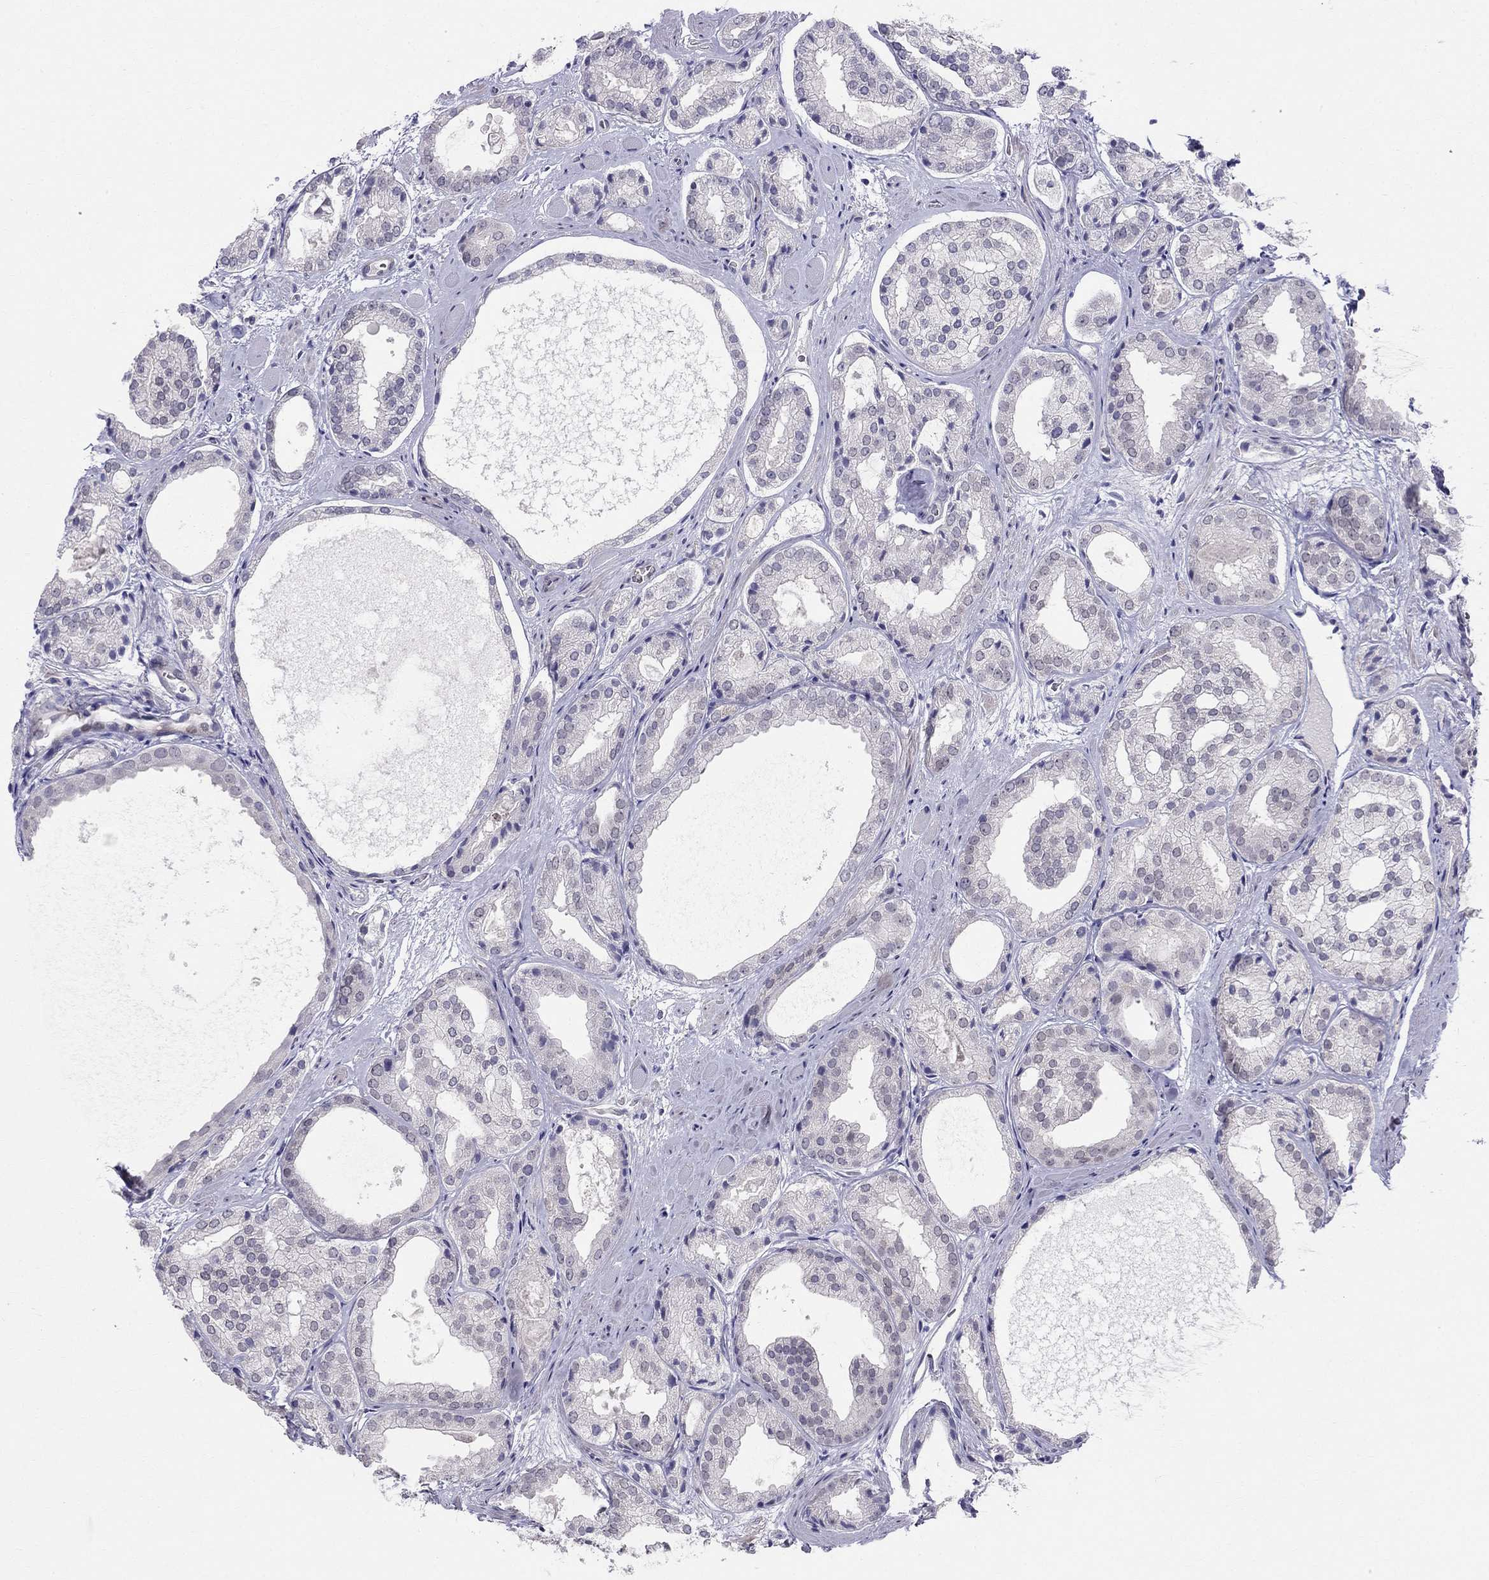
{"staining": {"intensity": "negative", "quantity": "none", "location": "none"}, "tissue": "prostate cancer", "cell_type": "Tumor cells", "image_type": "cancer", "snomed": [{"axis": "morphology", "description": "Adenocarcinoma, Low grade"}, {"axis": "topography", "description": "Prostate"}], "caption": "A high-resolution micrograph shows IHC staining of prostate cancer (low-grade adenocarcinoma), which exhibits no significant expression in tumor cells.", "gene": "BAG5", "patient": {"sex": "male", "age": 69}}